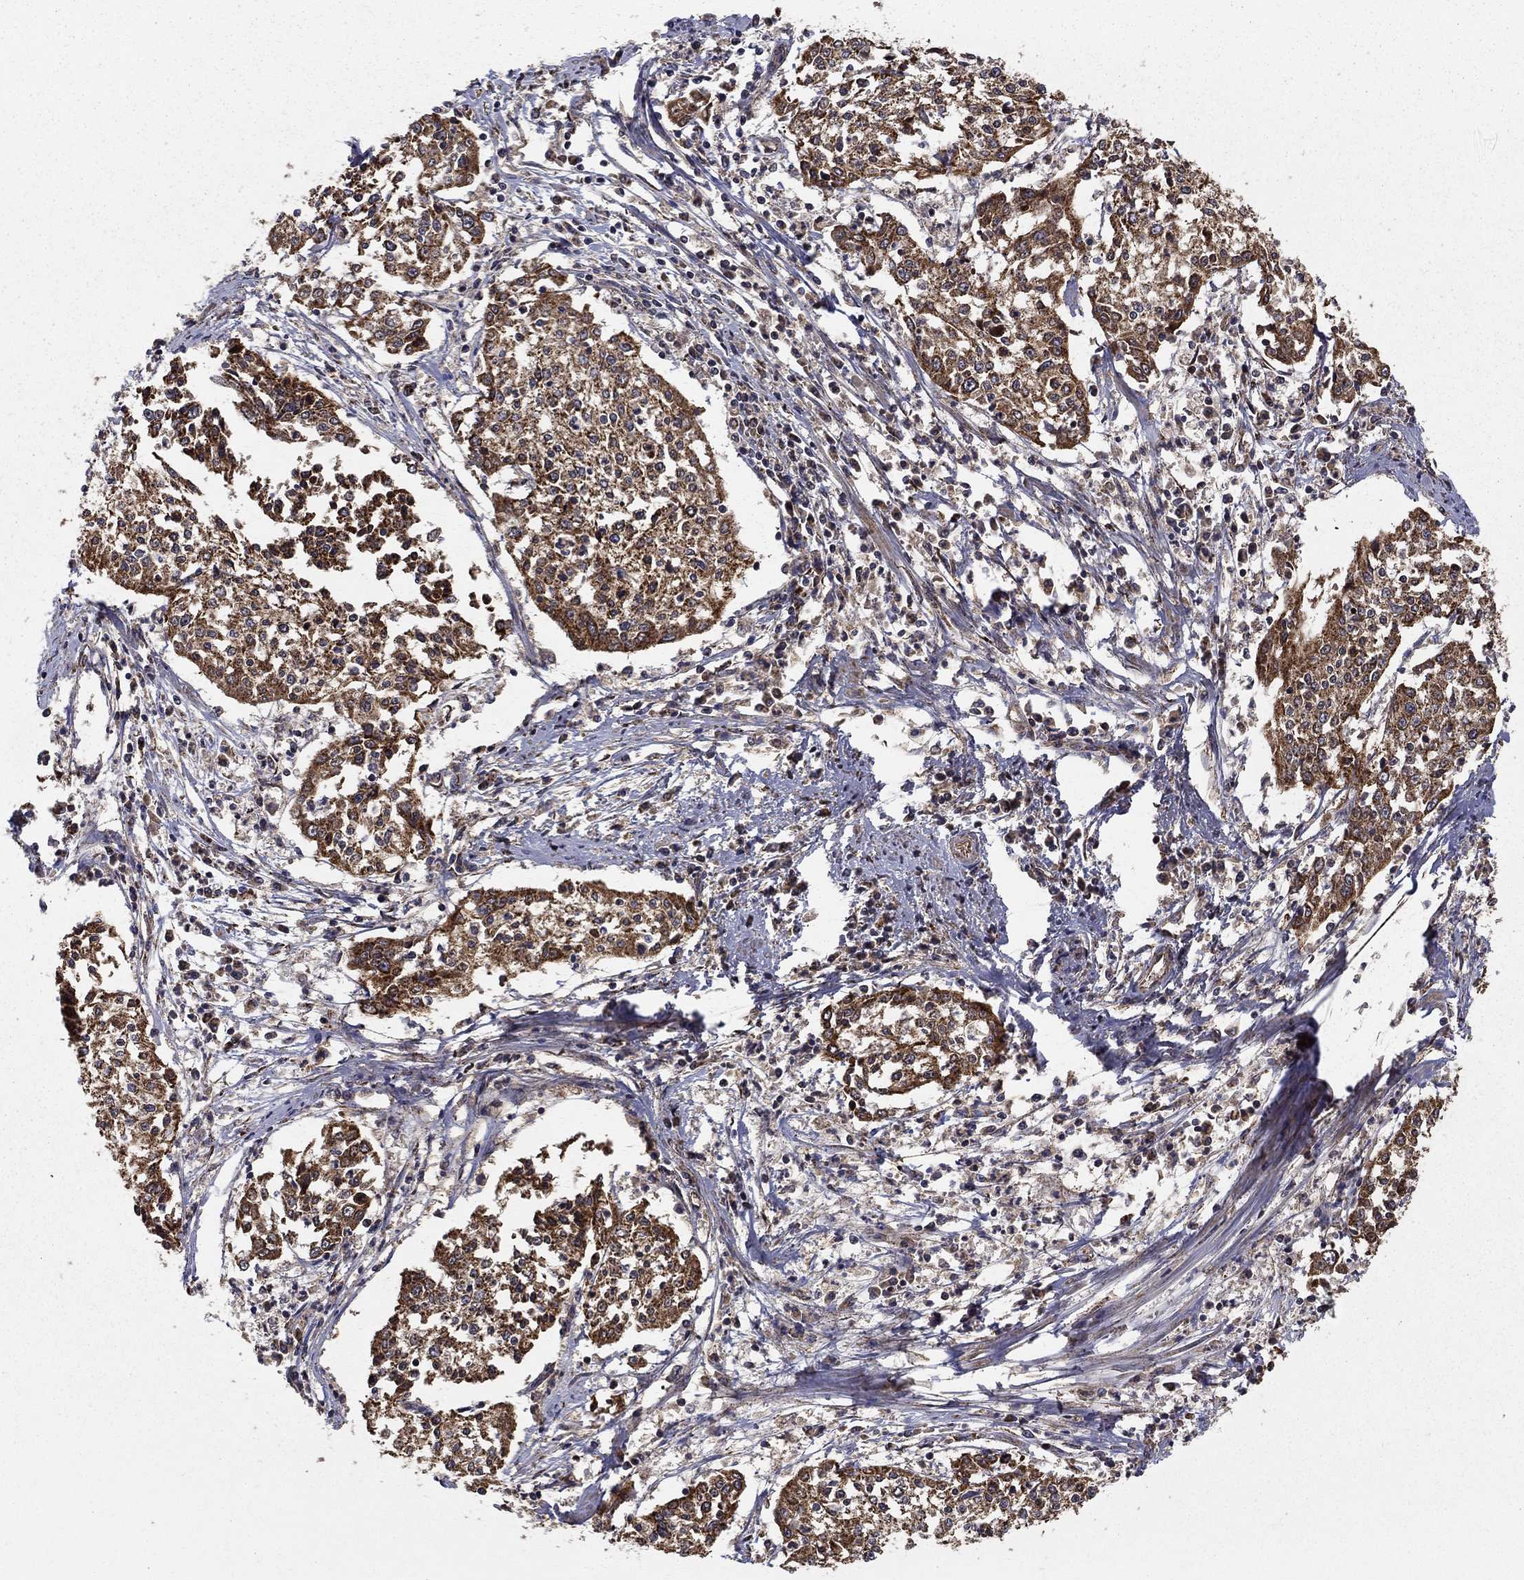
{"staining": {"intensity": "strong", "quantity": ">75%", "location": "cytoplasmic/membranous"}, "tissue": "cervical cancer", "cell_type": "Tumor cells", "image_type": "cancer", "snomed": [{"axis": "morphology", "description": "Squamous cell carcinoma, NOS"}, {"axis": "topography", "description": "Cervix"}], "caption": "About >75% of tumor cells in squamous cell carcinoma (cervical) reveal strong cytoplasmic/membranous protein expression as visualized by brown immunohistochemical staining.", "gene": "GCSH", "patient": {"sex": "female", "age": 41}}